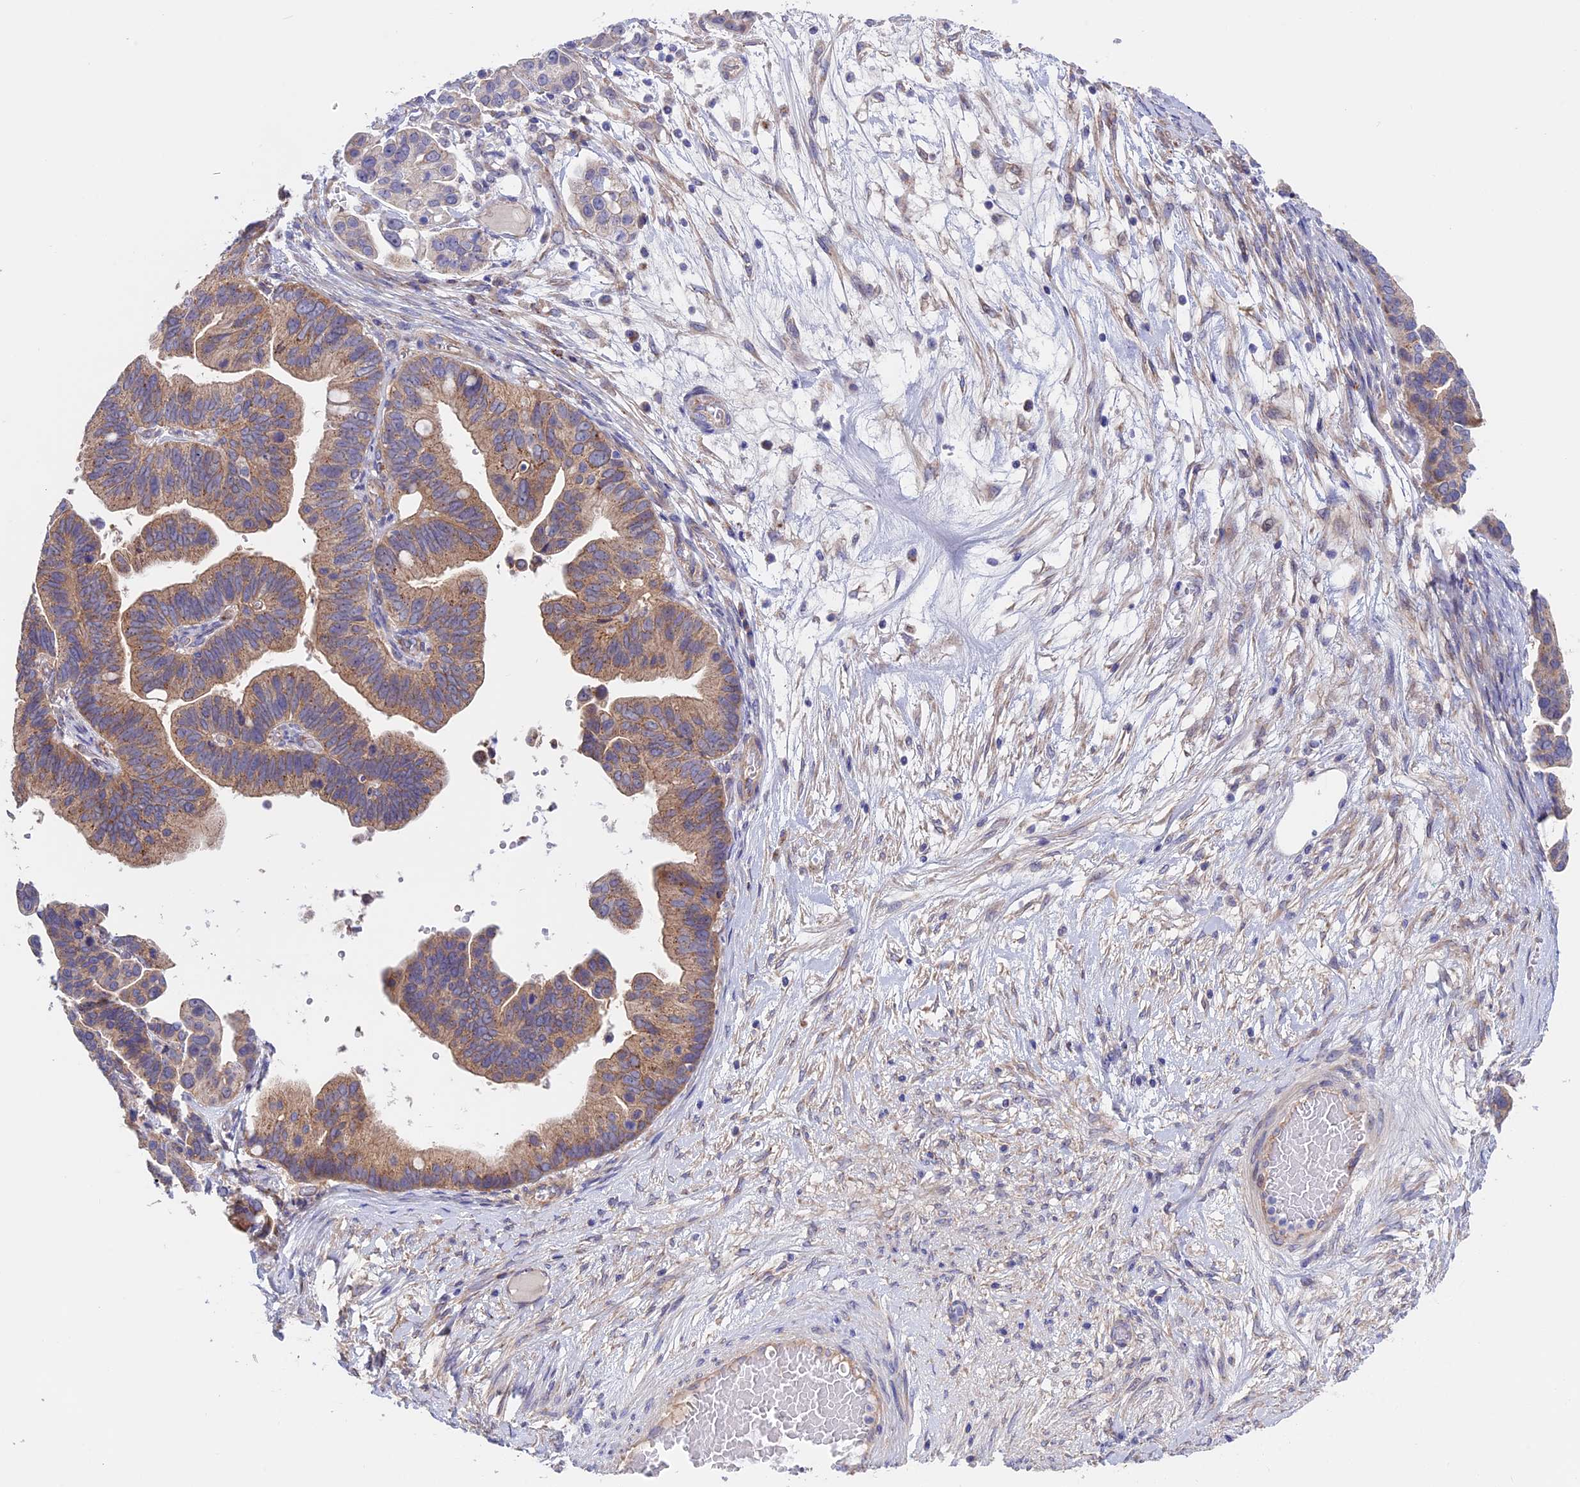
{"staining": {"intensity": "moderate", "quantity": ">75%", "location": "cytoplasmic/membranous"}, "tissue": "ovarian cancer", "cell_type": "Tumor cells", "image_type": "cancer", "snomed": [{"axis": "morphology", "description": "Cystadenocarcinoma, serous, NOS"}, {"axis": "topography", "description": "Ovary"}], "caption": "Human ovarian cancer (serous cystadenocarcinoma) stained for a protein (brown) reveals moderate cytoplasmic/membranous positive expression in about >75% of tumor cells.", "gene": "ETFDH", "patient": {"sex": "female", "age": 56}}